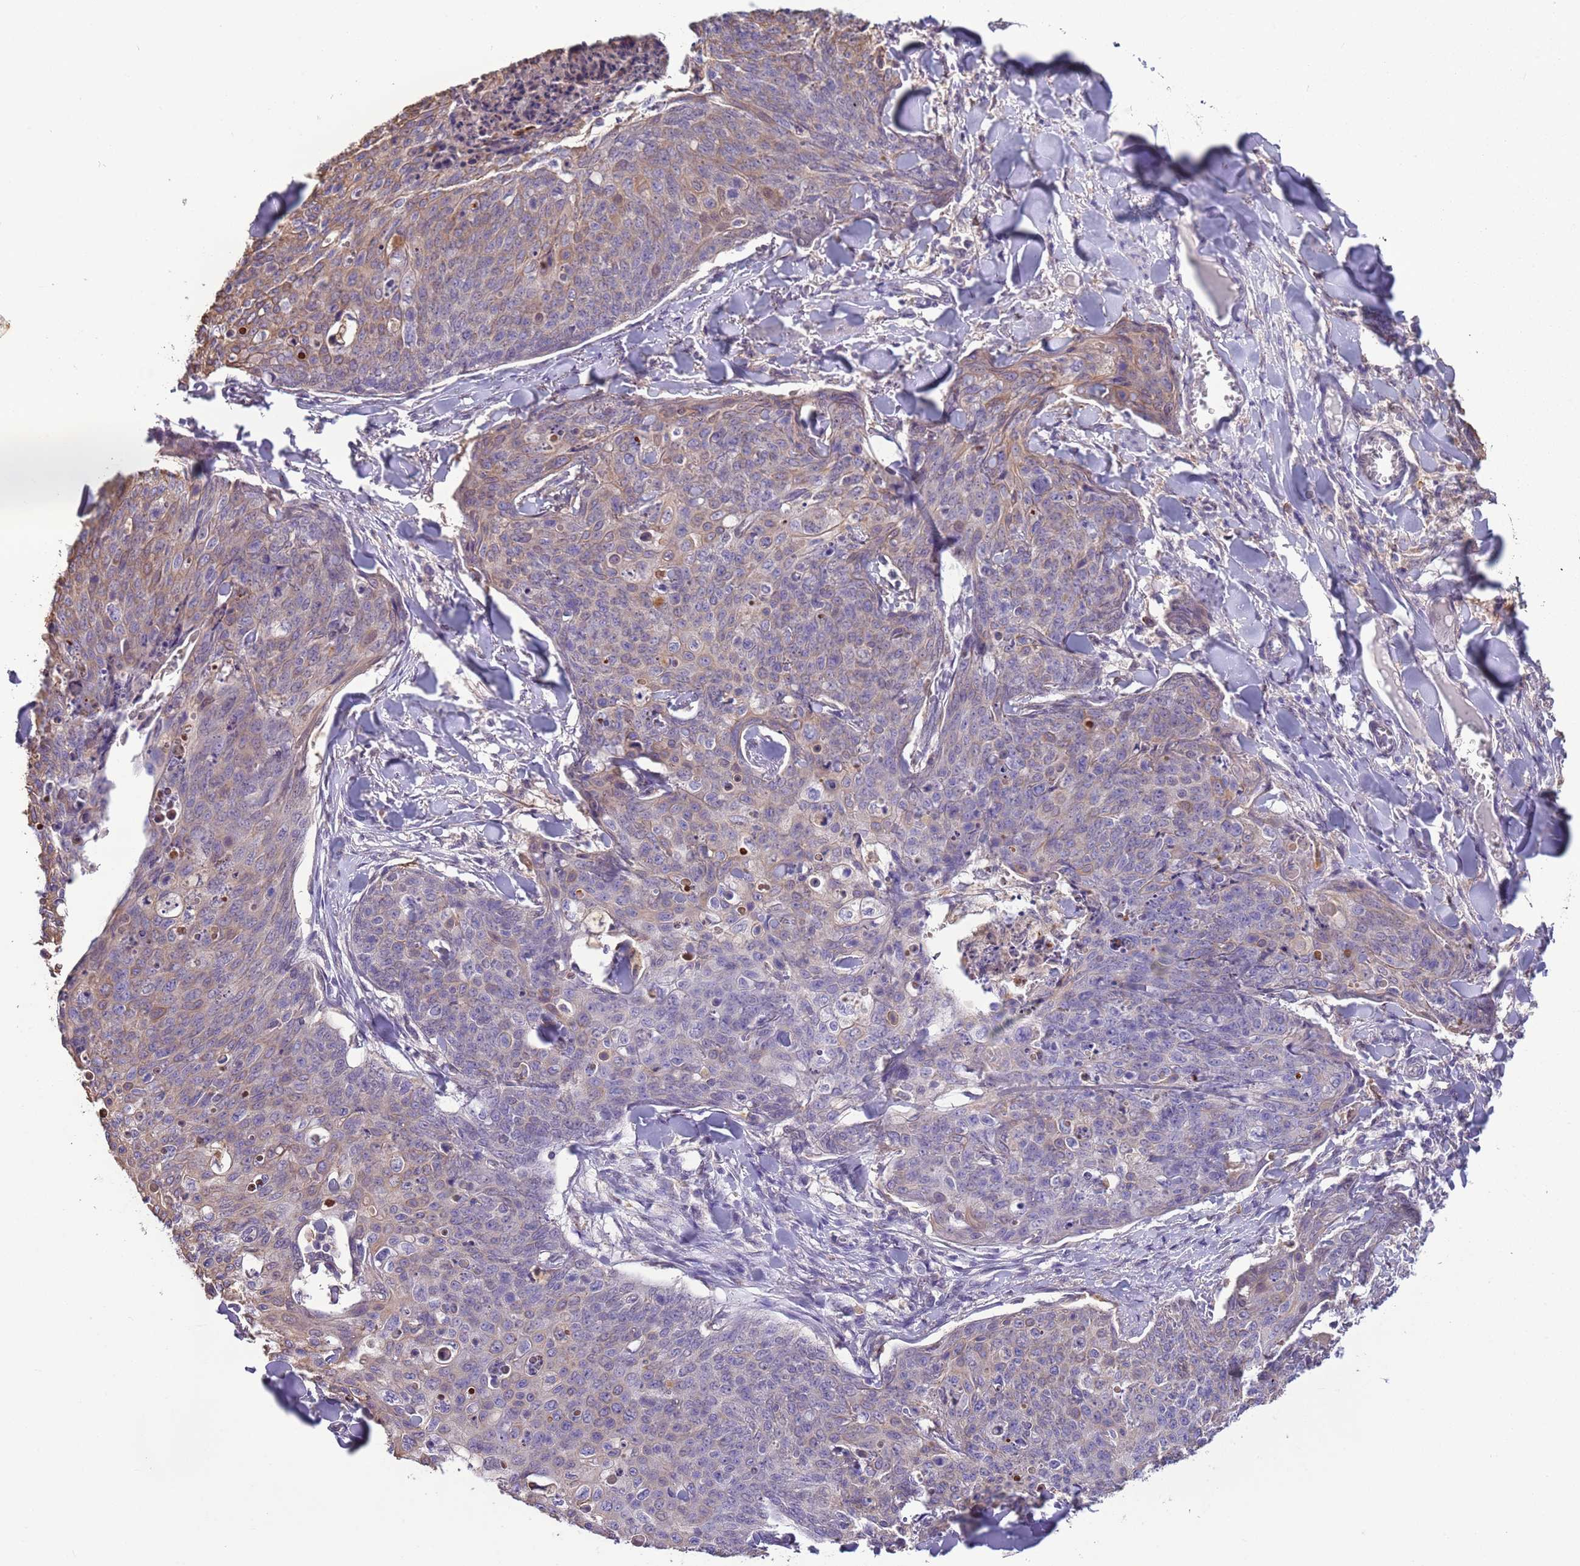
{"staining": {"intensity": "weak", "quantity": "25%-75%", "location": "cytoplasmic/membranous"}, "tissue": "skin cancer", "cell_type": "Tumor cells", "image_type": "cancer", "snomed": [{"axis": "morphology", "description": "Squamous cell carcinoma, NOS"}, {"axis": "topography", "description": "Skin"}, {"axis": "topography", "description": "Vulva"}], "caption": "Tumor cells show low levels of weak cytoplasmic/membranous positivity in approximately 25%-75% of cells in human squamous cell carcinoma (skin).", "gene": "CAPN9", "patient": {"sex": "female", "age": 85}}